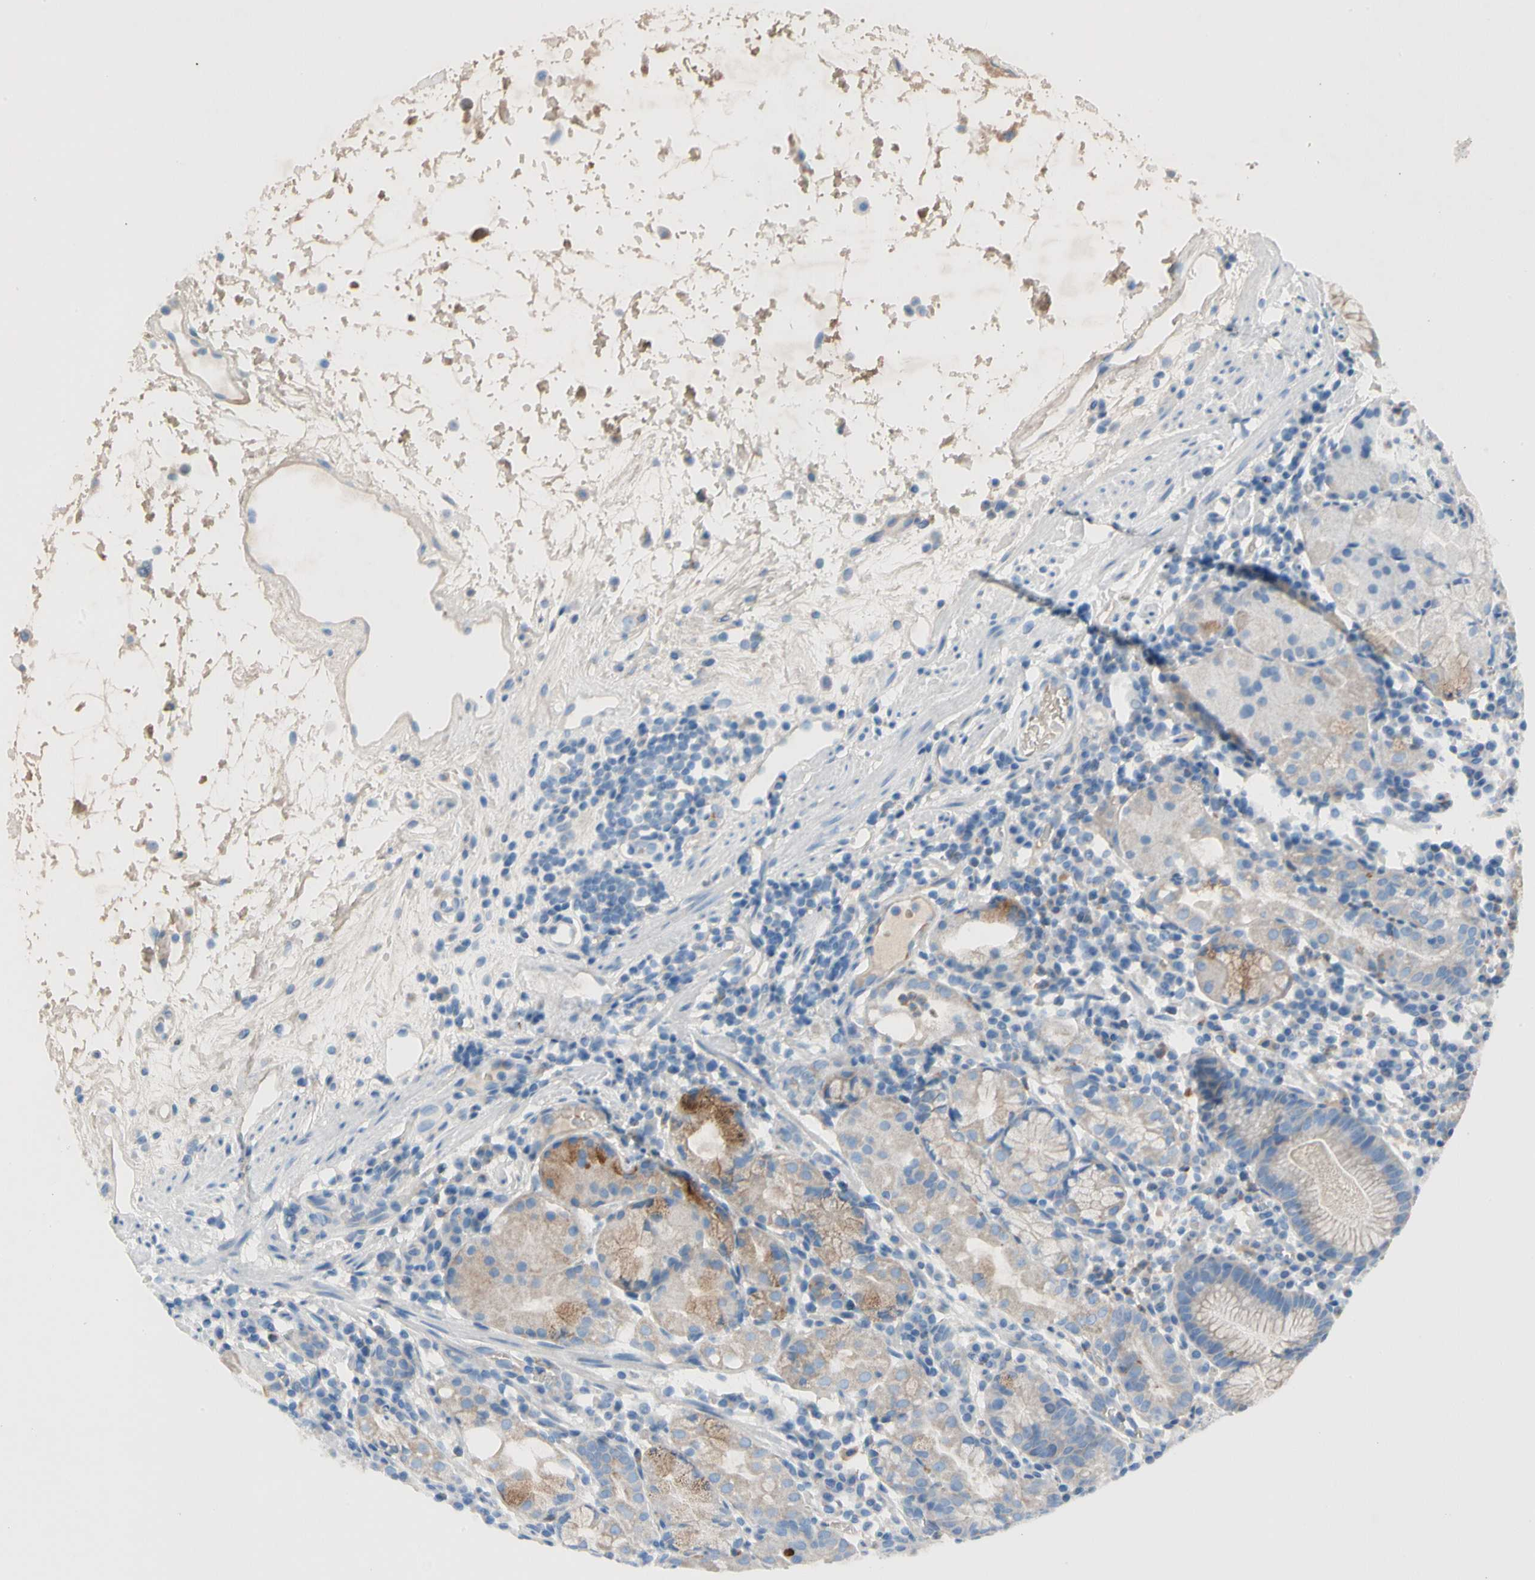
{"staining": {"intensity": "moderate", "quantity": "<25%", "location": "cytoplasmic/membranous"}, "tissue": "stomach", "cell_type": "Glandular cells", "image_type": "normal", "snomed": [{"axis": "morphology", "description": "Normal tissue, NOS"}, {"axis": "topography", "description": "Stomach"}, {"axis": "topography", "description": "Stomach, lower"}], "caption": "Immunohistochemistry (IHC) histopathology image of normal human stomach stained for a protein (brown), which demonstrates low levels of moderate cytoplasmic/membranous positivity in approximately <25% of glandular cells.", "gene": "HJURP", "patient": {"sex": "female", "age": 75}}